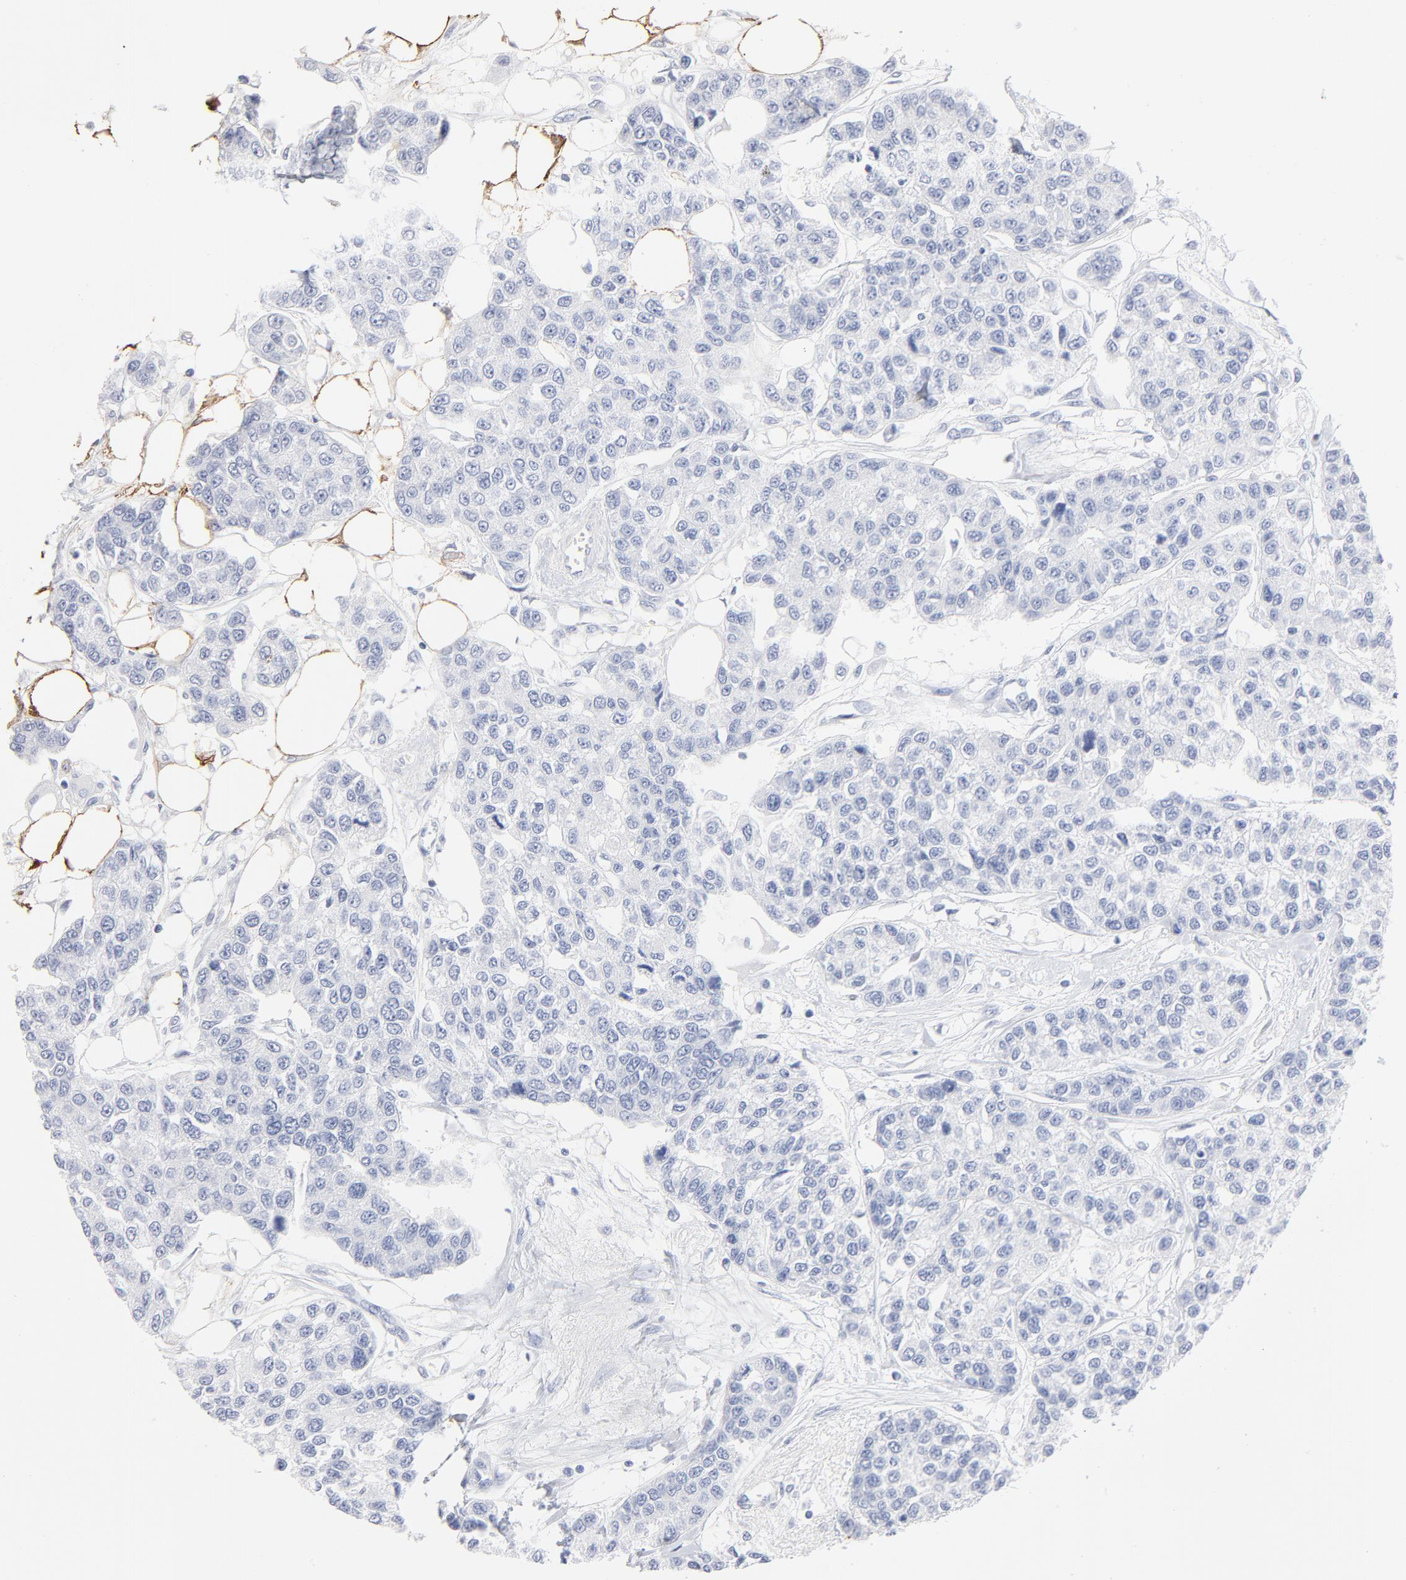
{"staining": {"intensity": "negative", "quantity": "none", "location": "none"}, "tissue": "breast cancer", "cell_type": "Tumor cells", "image_type": "cancer", "snomed": [{"axis": "morphology", "description": "Duct carcinoma"}, {"axis": "topography", "description": "Breast"}], "caption": "Human infiltrating ductal carcinoma (breast) stained for a protein using immunohistochemistry reveals no staining in tumor cells.", "gene": "AGTR1", "patient": {"sex": "female", "age": 51}}